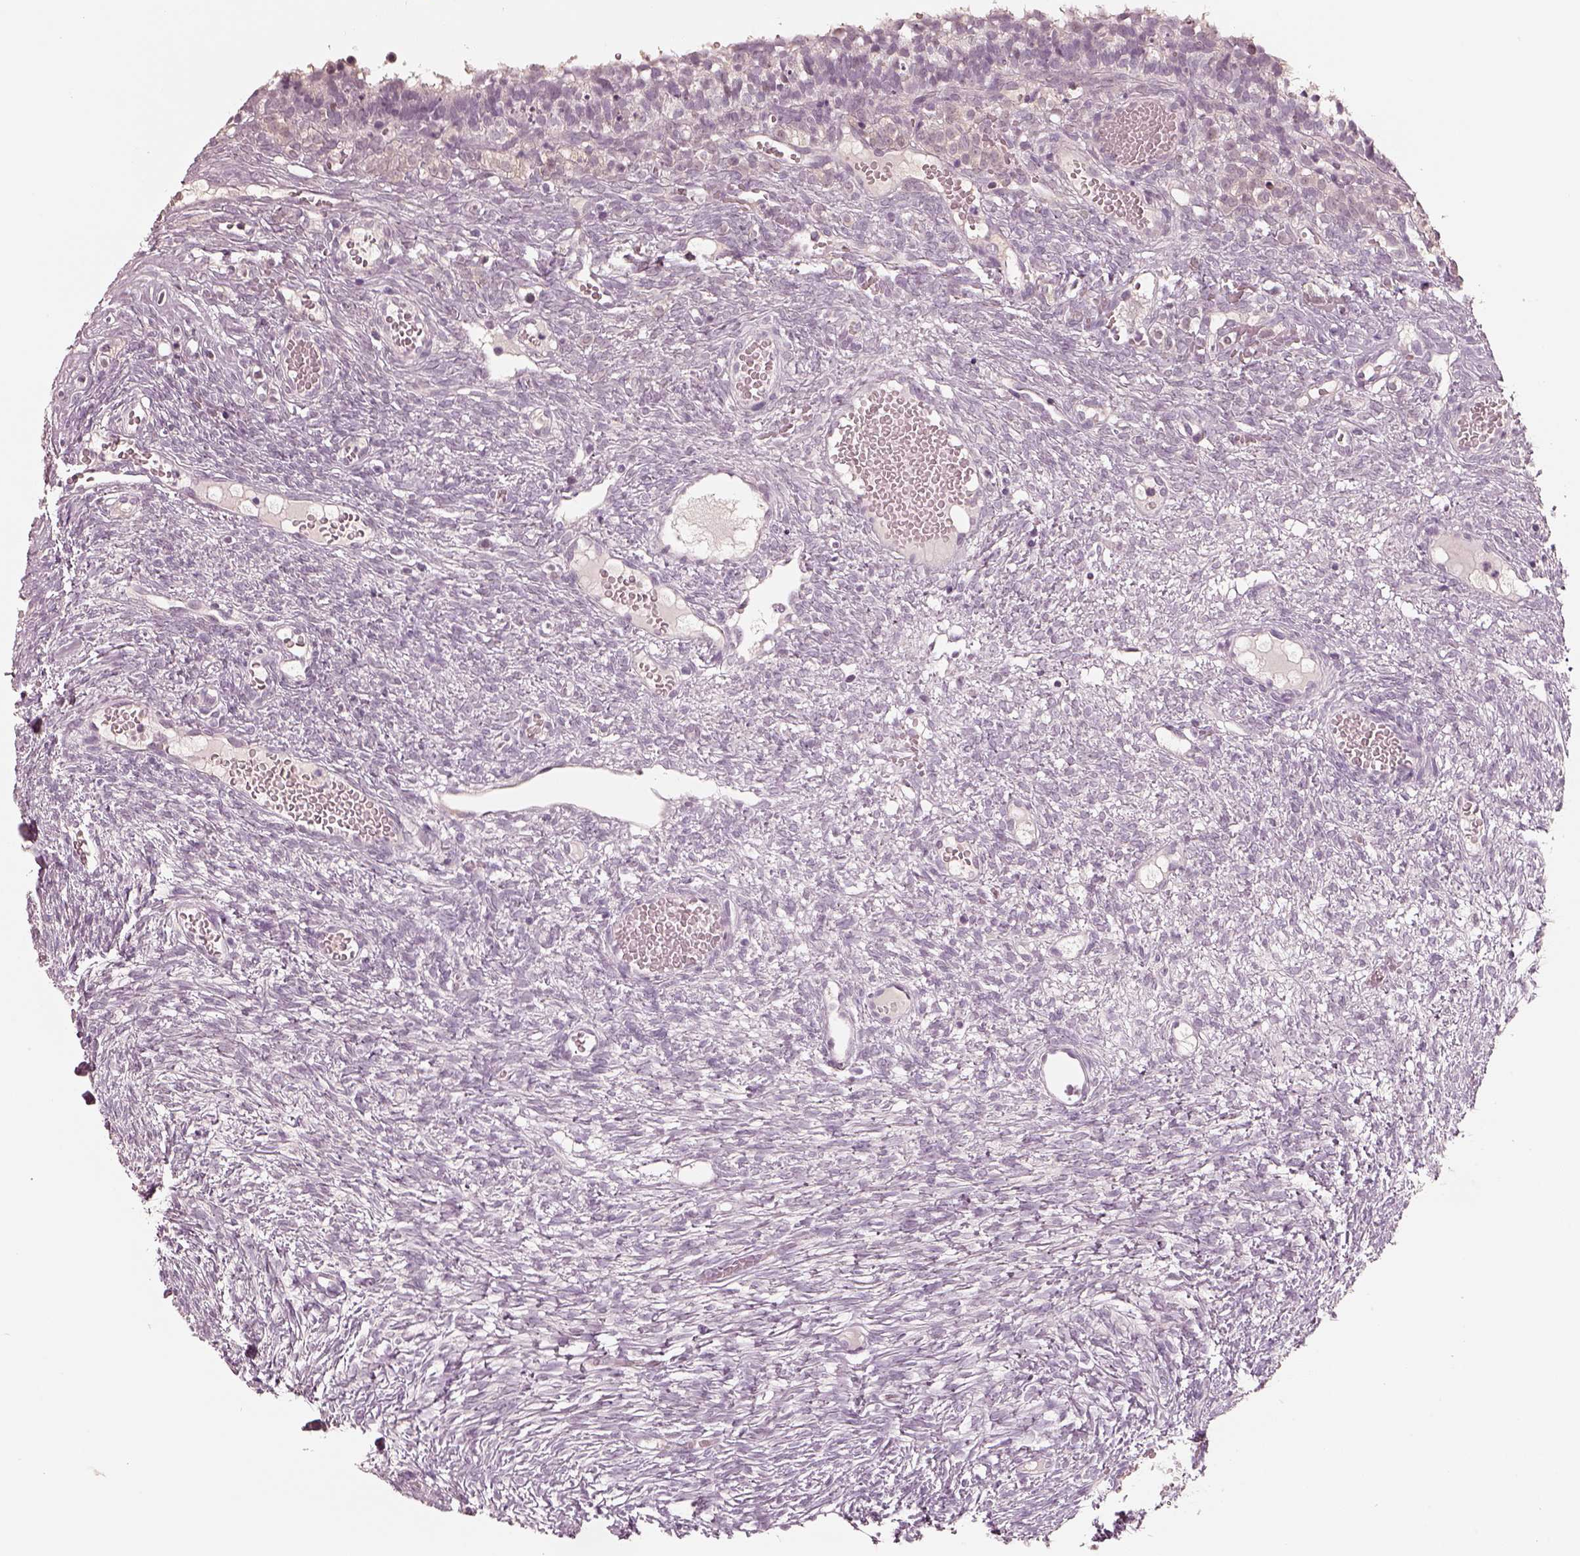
{"staining": {"intensity": "negative", "quantity": "none", "location": "none"}, "tissue": "ovary", "cell_type": "Follicle cells", "image_type": "normal", "snomed": [{"axis": "morphology", "description": "Normal tissue, NOS"}, {"axis": "topography", "description": "Ovary"}], "caption": "High power microscopy micrograph of an immunohistochemistry (IHC) histopathology image of benign ovary, revealing no significant positivity in follicle cells. The staining was performed using DAB to visualize the protein expression in brown, while the nuclei were stained in blue with hematoxylin (Magnification: 20x).", "gene": "EGR4", "patient": {"sex": "female", "age": 34}}